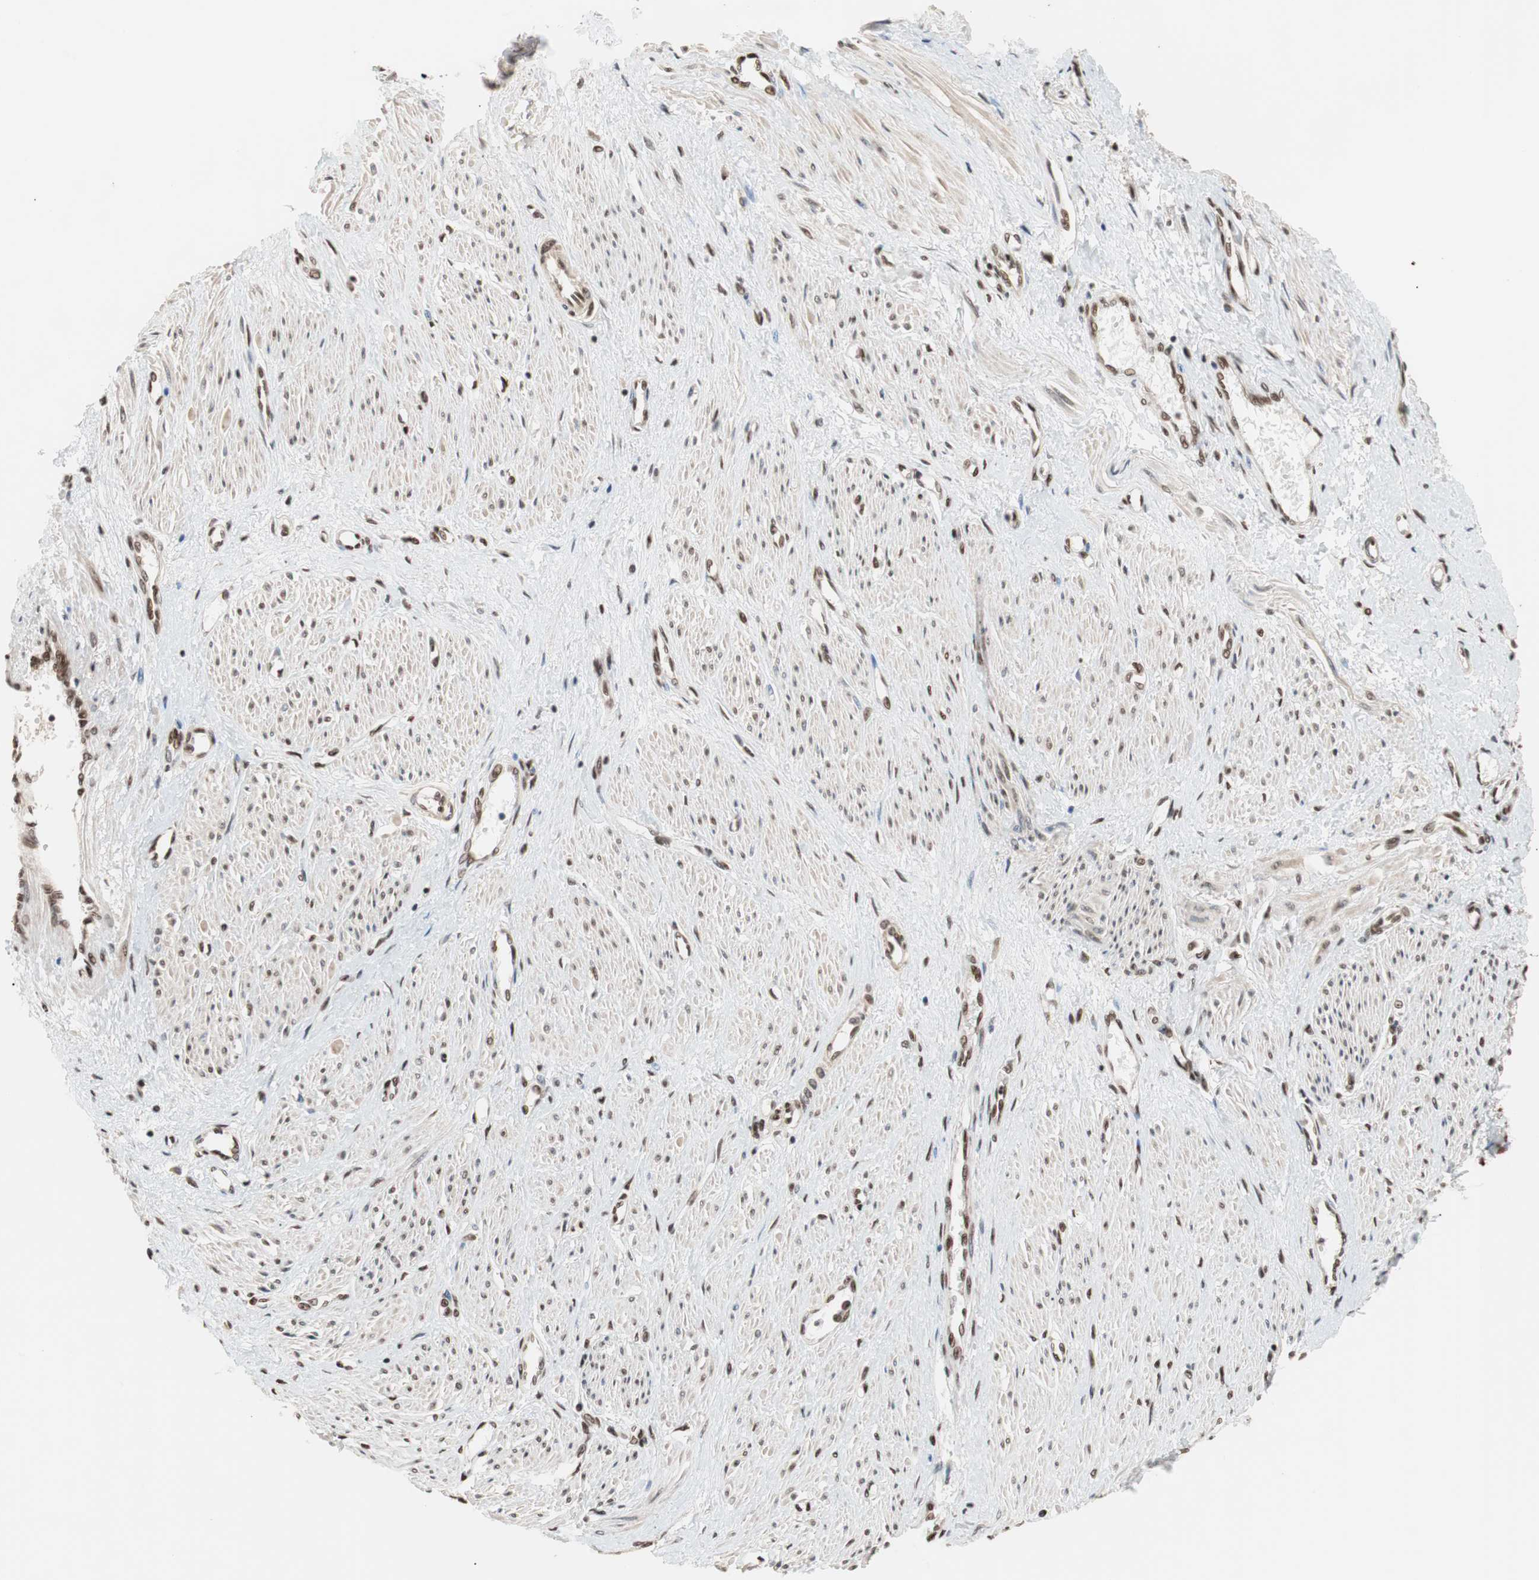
{"staining": {"intensity": "strong", "quantity": "25%-75%", "location": "nuclear"}, "tissue": "smooth muscle", "cell_type": "Smooth muscle cells", "image_type": "normal", "snomed": [{"axis": "morphology", "description": "Normal tissue, NOS"}, {"axis": "topography", "description": "Smooth muscle"}, {"axis": "topography", "description": "Uterus"}], "caption": "DAB immunohistochemical staining of unremarkable smooth muscle reveals strong nuclear protein staining in about 25%-75% of smooth muscle cells. The staining is performed using DAB (3,3'-diaminobenzidine) brown chromogen to label protein expression. The nuclei are counter-stained blue using hematoxylin.", "gene": "CHAMP1", "patient": {"sex": "female", "age": 39}}